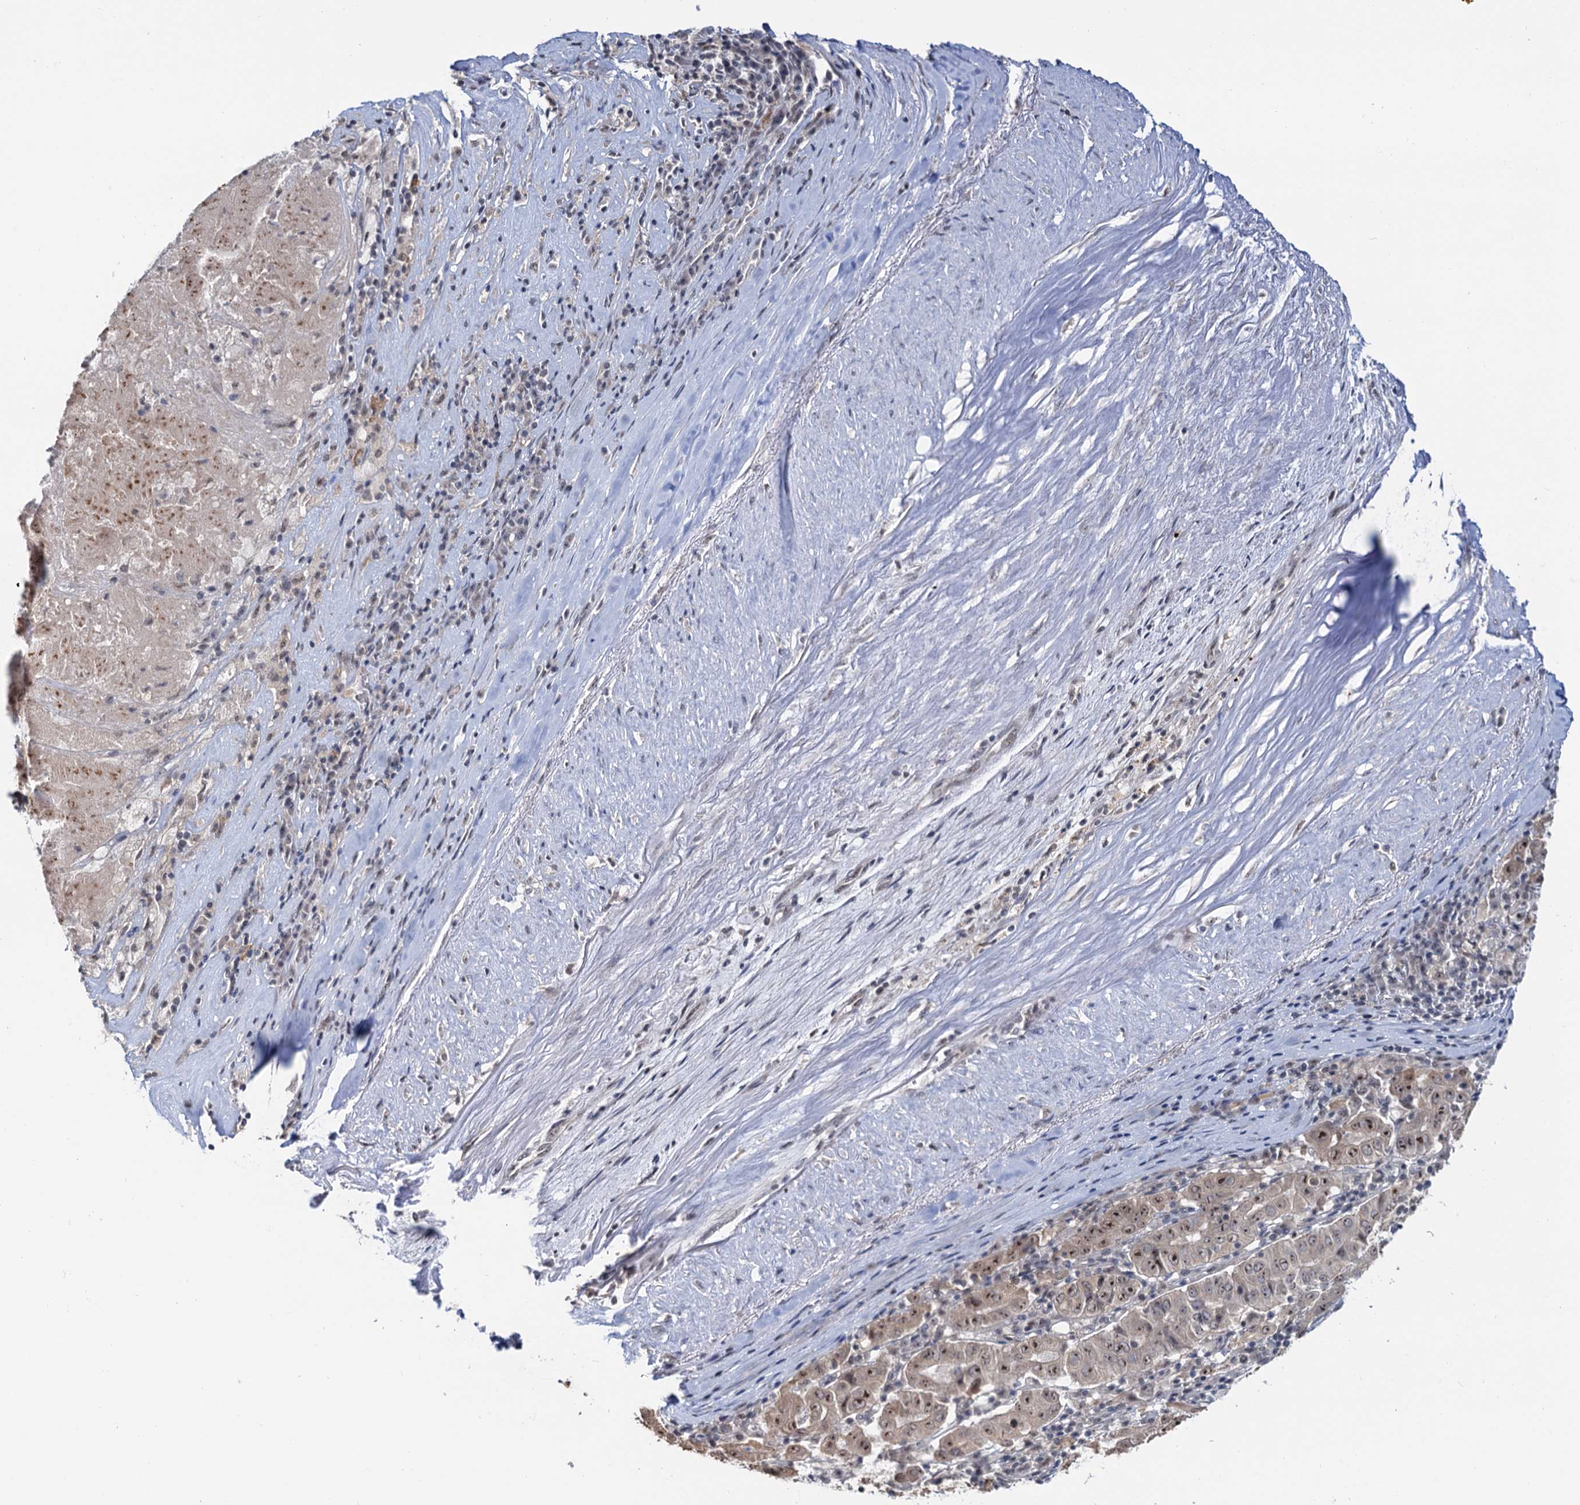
{"staining": {"intensity": "moderate", "quantity": ">75%", "location": "nuclear"}, "tissue": "pancreatic cancer", "cell_type": "Tumor cells", "image_type": "cancer", "snomed": [{"axis": "morphology", "description": "Adenocarcinoma, NOS"}, {"axis": "topography", "description": "Pancreas"}], "caption": "Tumor cells exhibit medium levels of moderate nuclear positivity in approximately >75% of cells in human pancreatic cancer.", "gene": "NAT10", "patient": {"sex": "male", "age": 63}}